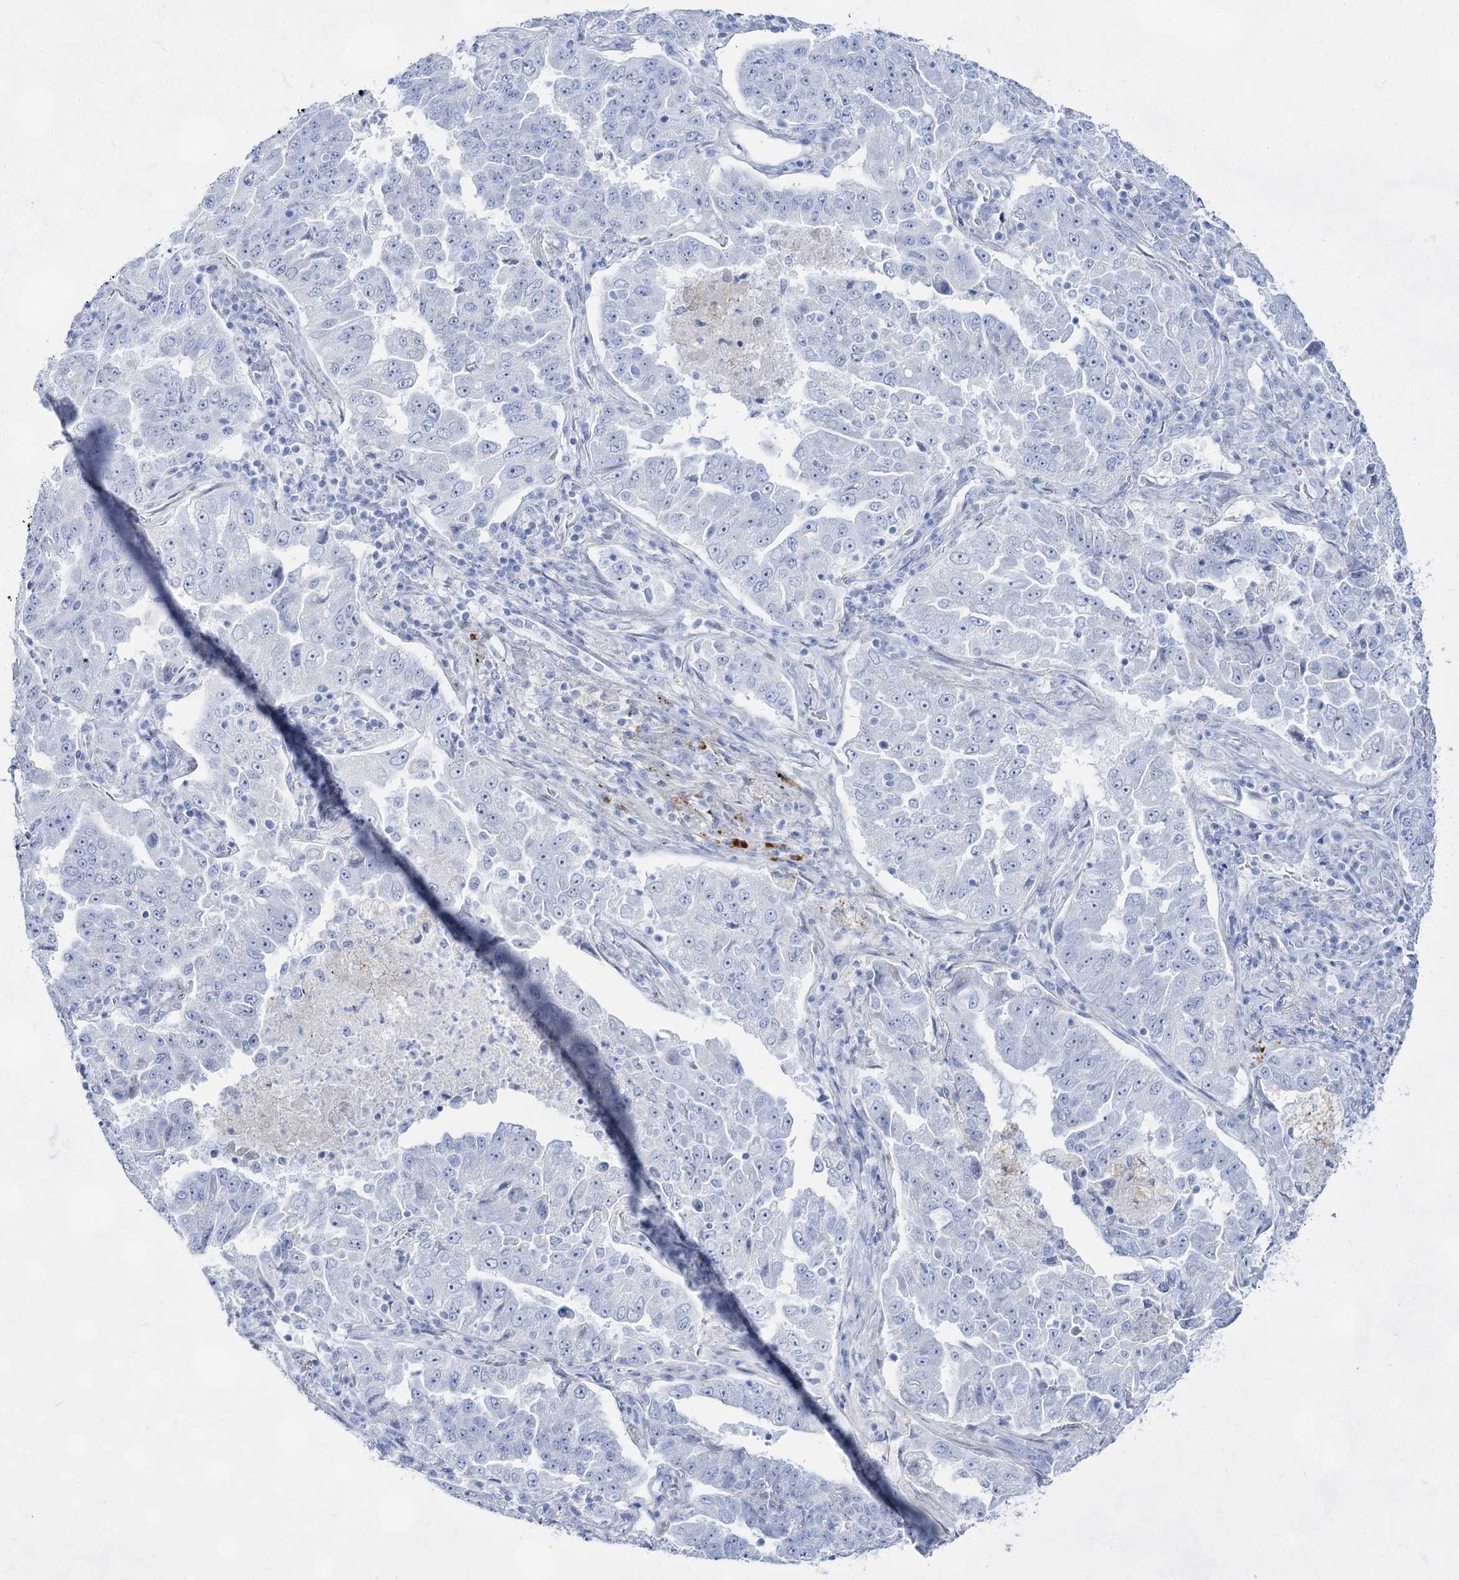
{"staining": {"intensity": "negative", "quantity": "none", "location": "none"}, "tissue": "lung cancer", "cell_type": "Tumor cells", "image_type": "cancer", "snomed": [{"axis": "morphology", "description": "Adenocarcinoma, NOS"}, {"axis": "topography", "description": "Lung"}], "caption": "A high-resolution histopathology image shows immunohistochemistry (IHC) staining of lung adenocarcinoma, which displays no significant expression in tumor cells.", "gene": "ACRV1", "patient": {"sex": "female", "age": 51}}